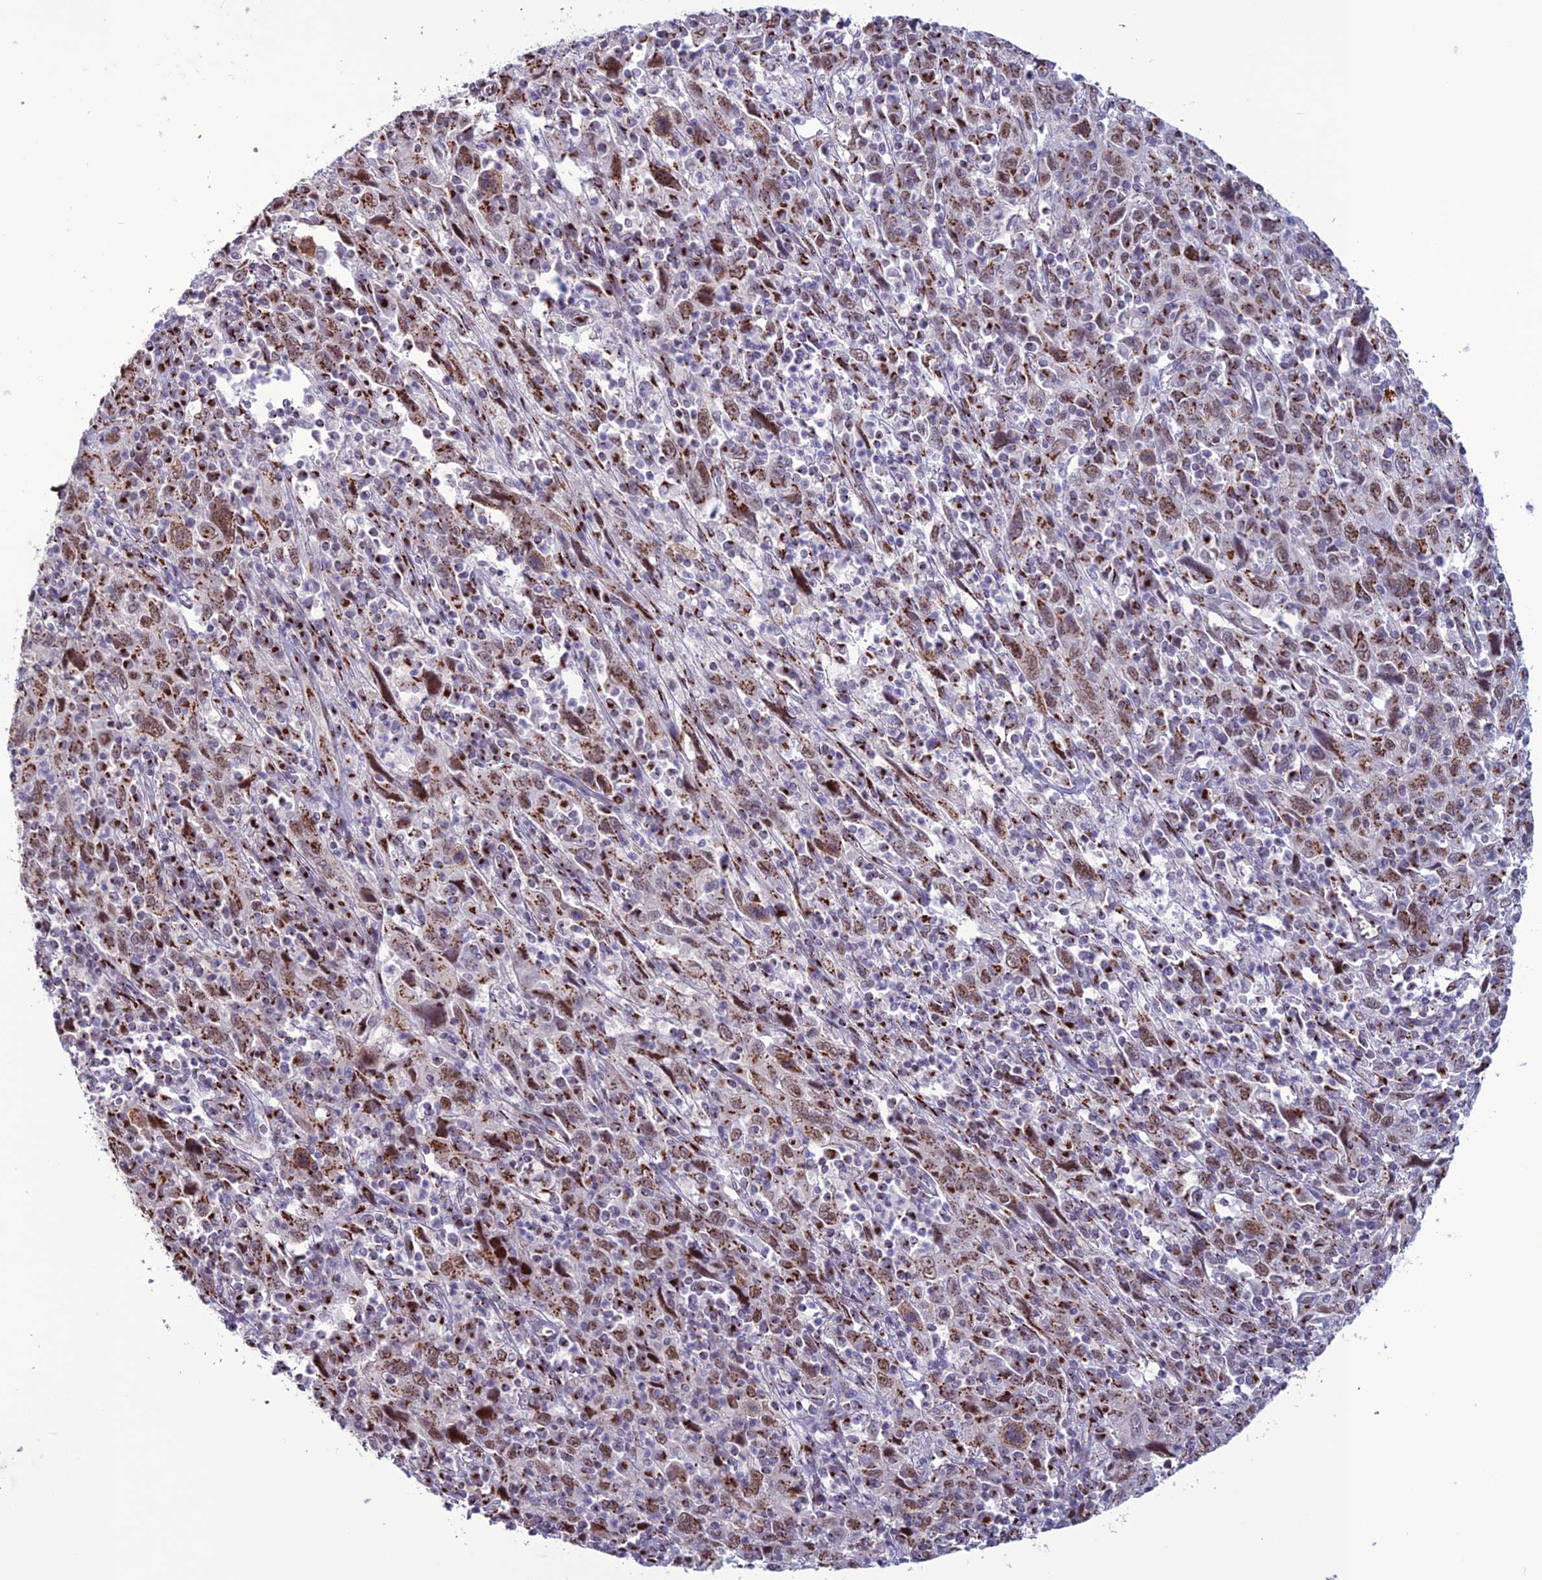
{"staining": {"intensity": "moderate", "quantity": ">75%", "location": "cytoplasmic/membranous,nuclear"}, "tissue": "cervical cancer", "cell_type": "Tumor cells", "image_type": "cancer", "snomed": [{"axis": "morphology", "description": "Squamous cell carcinoma, NOS"}, {"axis": "topography", "description": "Cervix"}], "caption": "Cervical cancer tissue shows moderate cytoplasmic/membranous and nuclear expression in approximately >75% of tumor cells (IHC, brightfield microscopy, high magnification).", "gene": "PLEKHA4", "patient": {"sex": "female", "age": 46}}